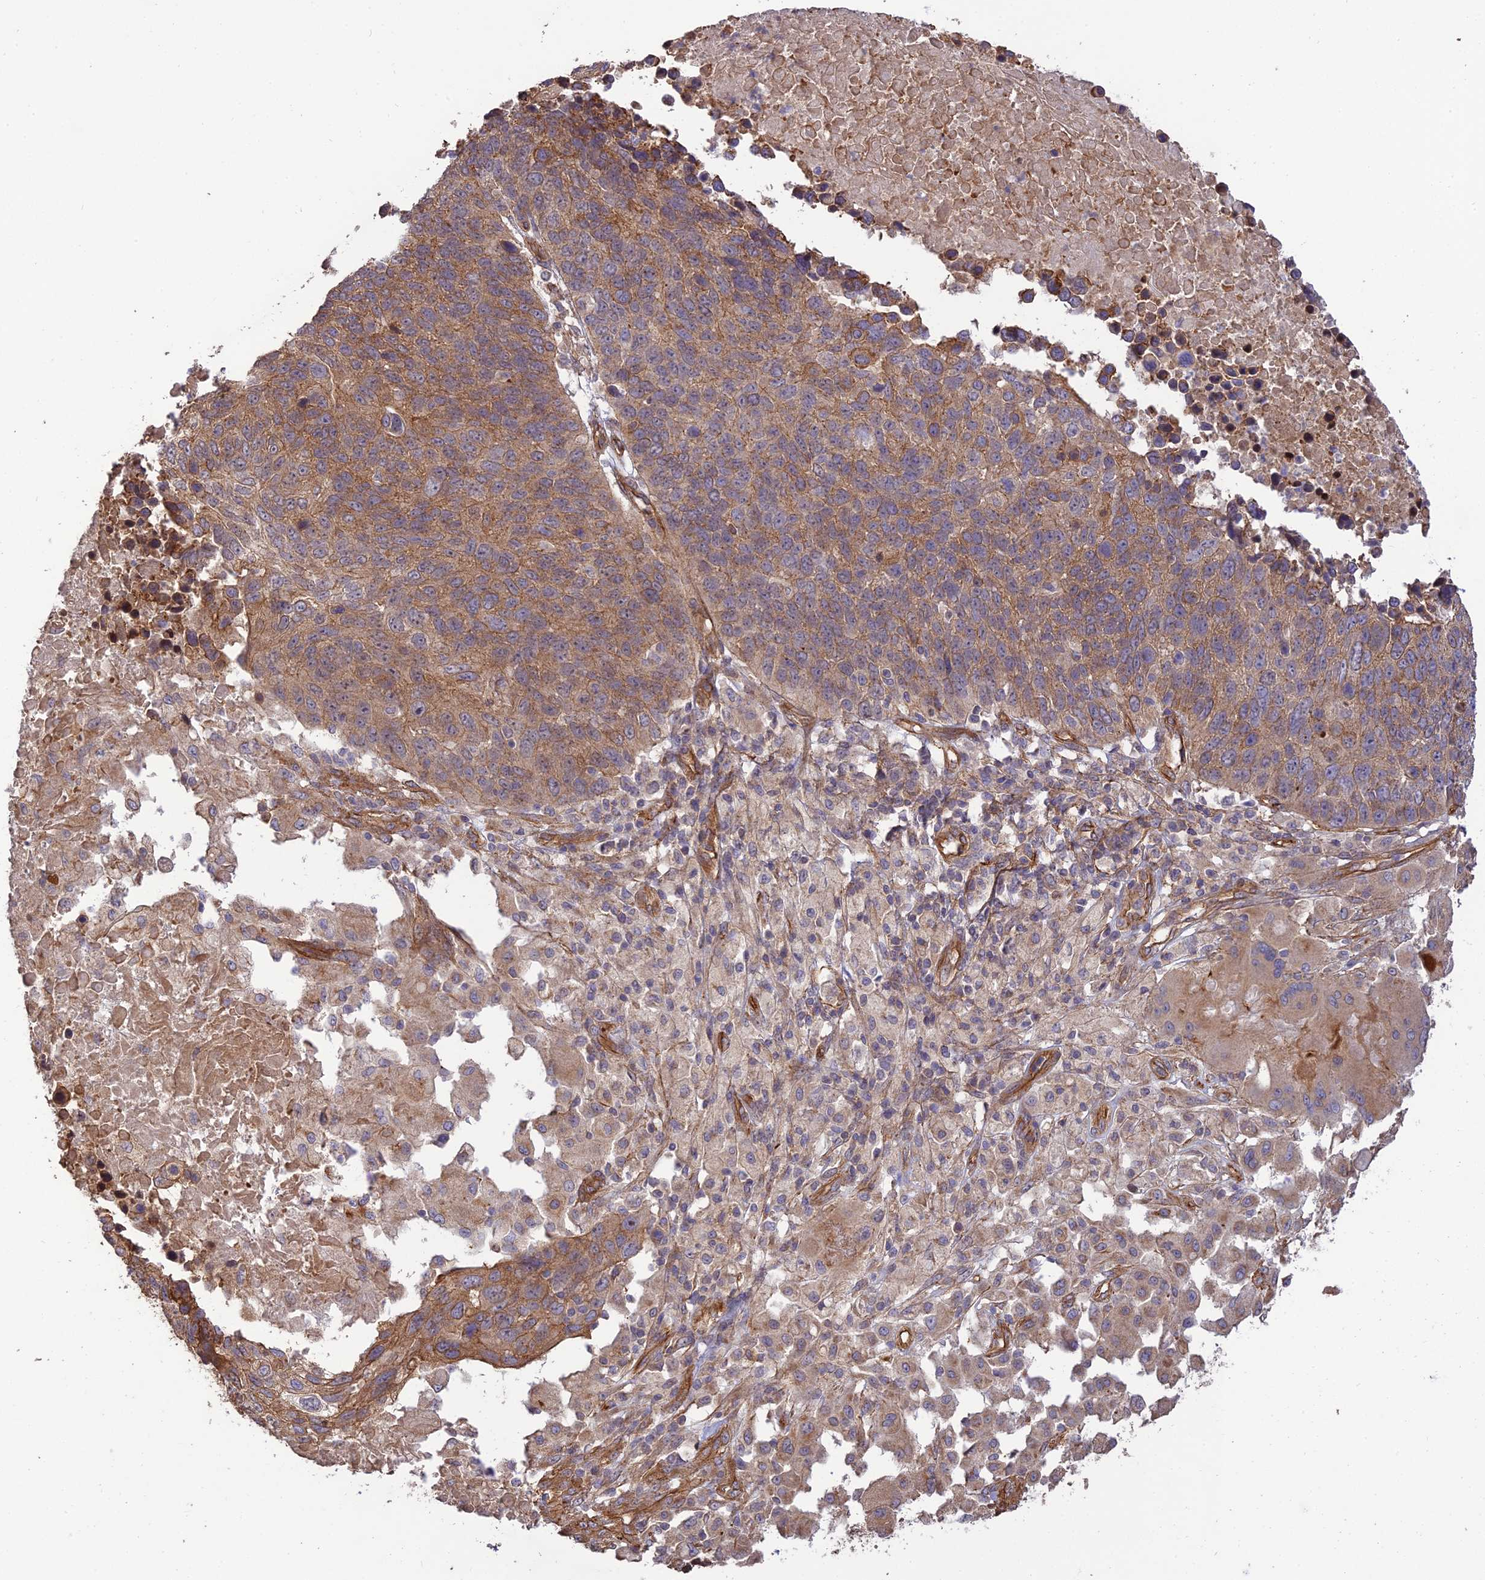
{"staining": {"intensity": "moderate", "quantity": ">75%", "location": "cytoplasmic/membranous"}, "tissue": "lung cancer", "cell_type": "Tumor cells", "image_type": "cancer", "snomed": [{"axis": "morphology", "description": "Normal tissue, NOS"}, {"axis": "morphology", "description": "Squamous cell carcinoma, NOS"}, {"axis": "topography", "description": "Lymph node"}, {"axis": "topography", "description": "Lung"}], "caption": "Immunohistochemistry (IHC) of lung cancer (squamous cell carcinoma) exhibits medium levels of moderate cytoplasmic/membranous positivity in approximately >75% of tumor cells.", "gene": "HOMER2", "patient": {"sex": "male", "age": 66}}